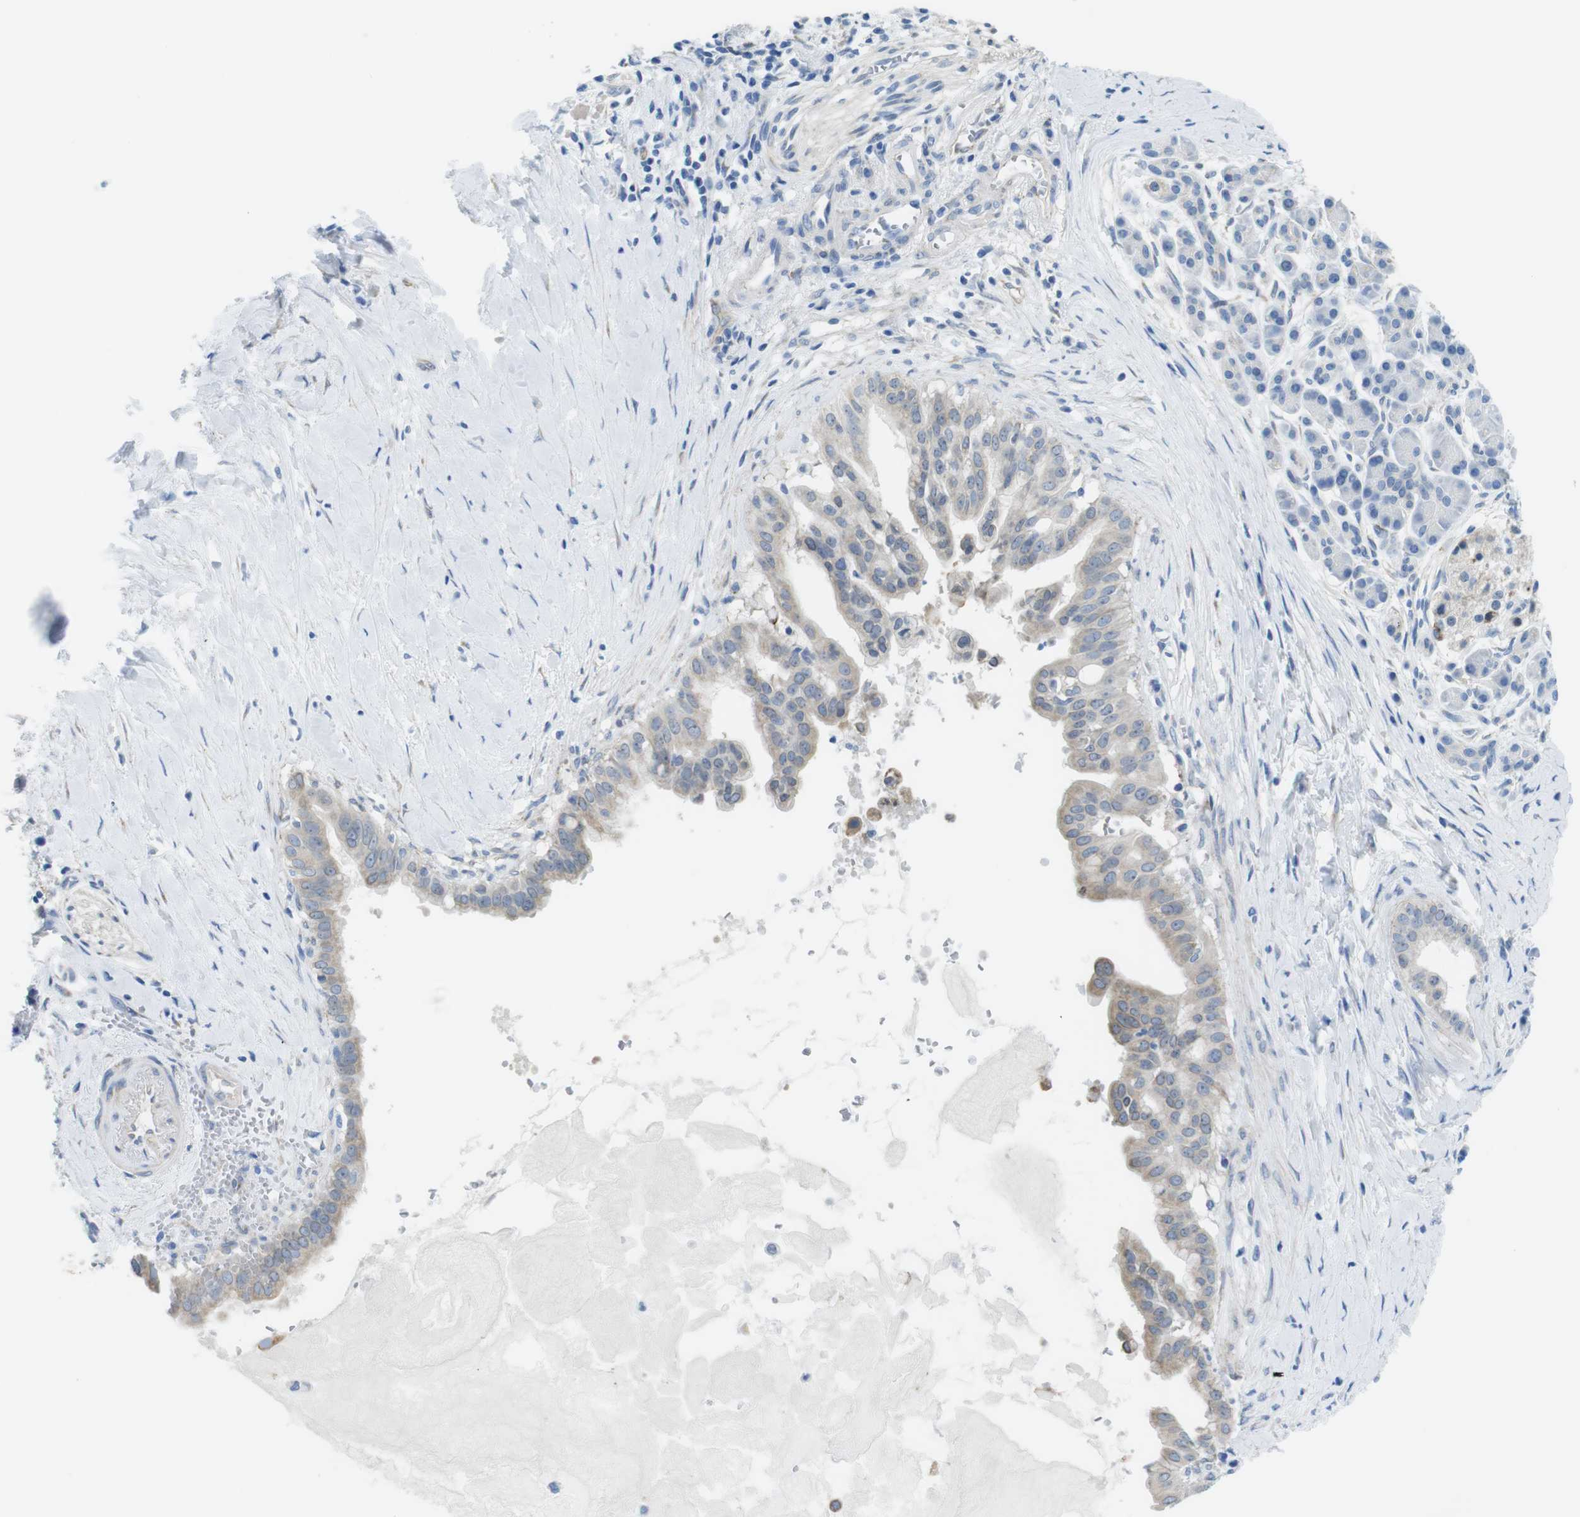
{"staining": {"intensity": "weak", "quantity": "<25%", "location": "cytoplasmic/membranous"}, "tissue": "pancreatic cancer", "cell_type": "Tumor cells", "image_type": "cancer", "snomed": [{"axis": "morphology", "description": "Adenocarcinoma, NOS"}, {"axis": "topography", "description": "Pancreas"}], "caption": "This is an immunohistochemistry (IHC) image of pancreatic adenocarcinoma. There is no expression in tumor cells.", "gene": "CDH8", "patient": {"sex": "male", "age": 55}}